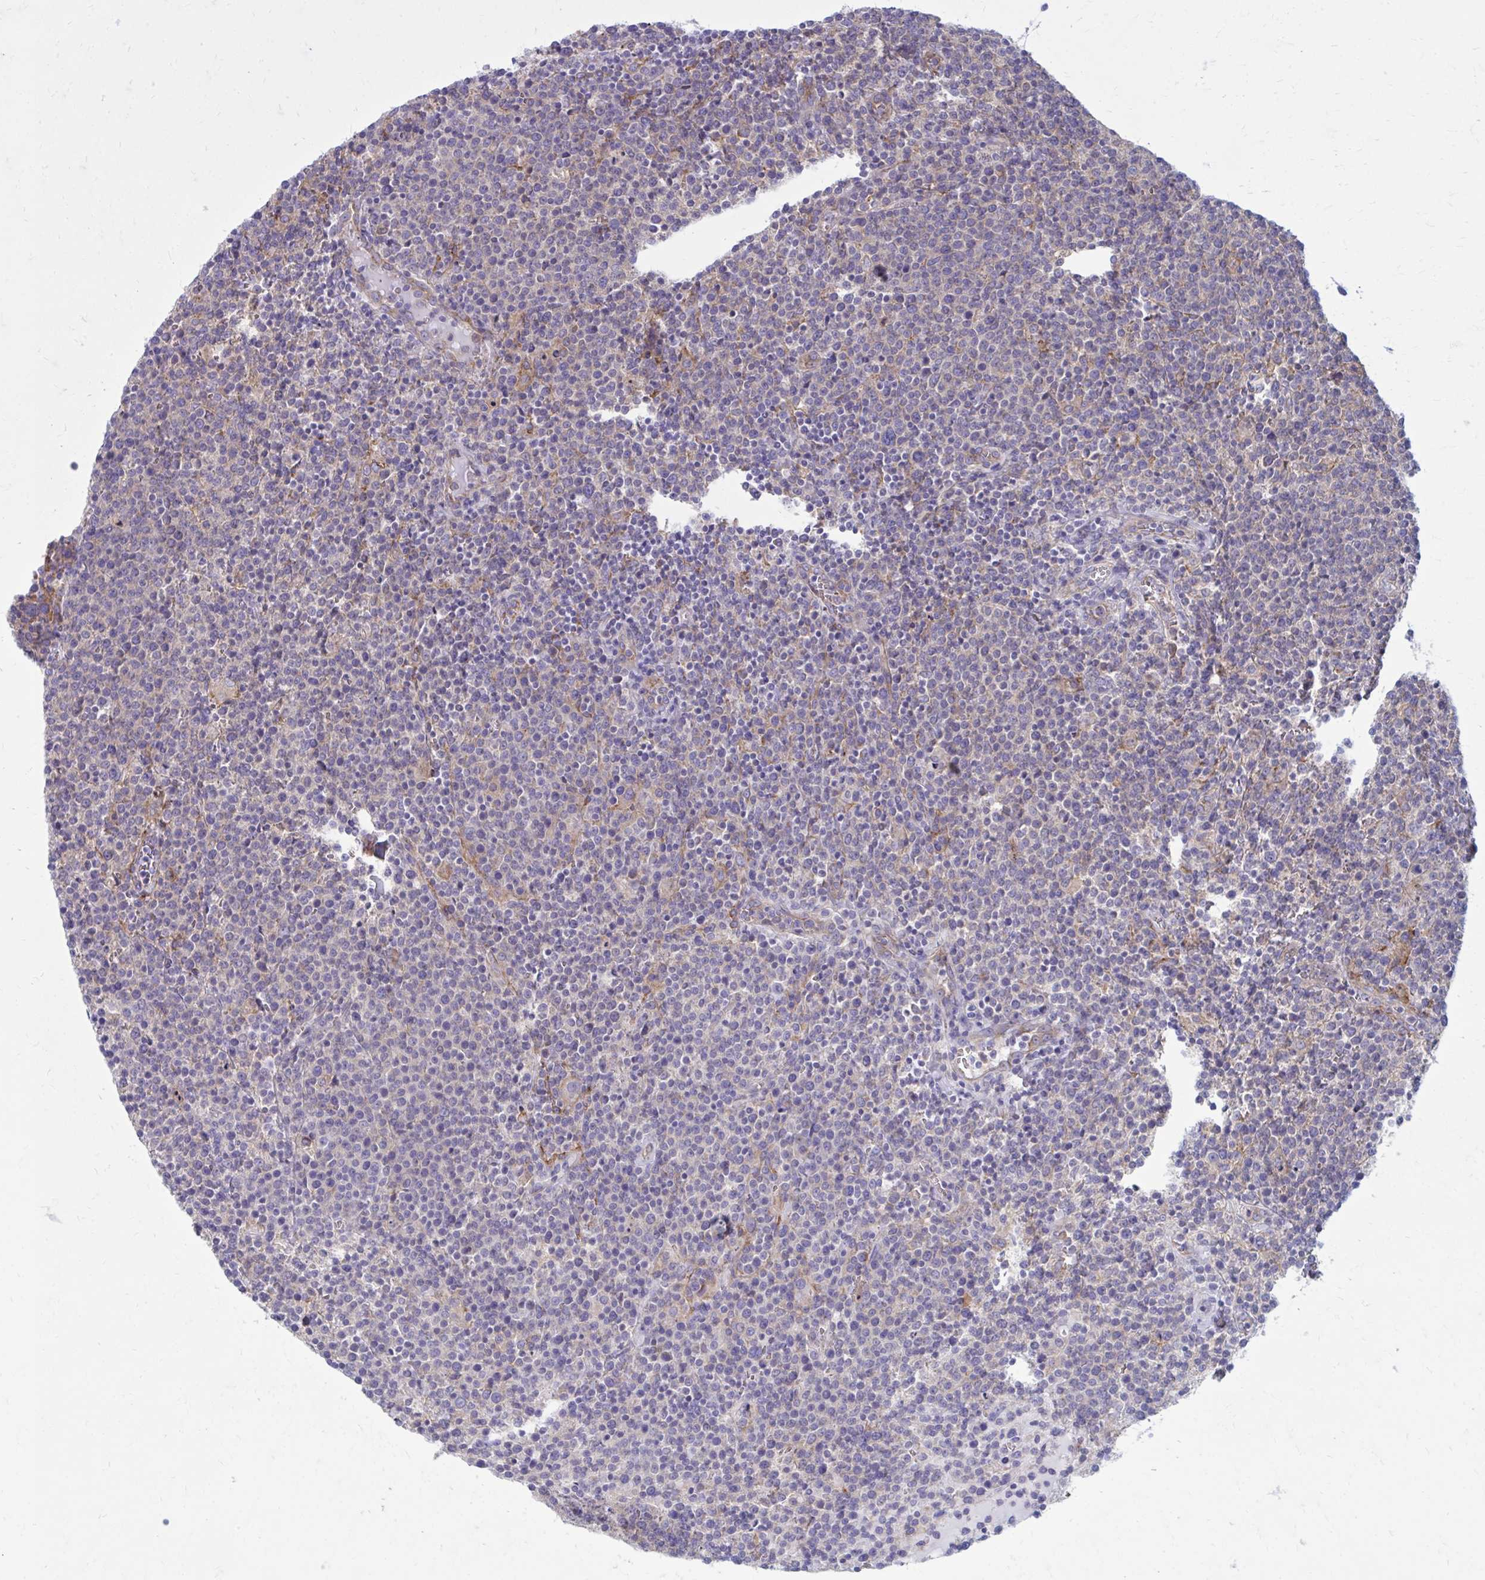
{"staining": {"intensity": "negative", "quantity": "none", "location": "none"}, "tissue": "lymphoma", "cell_type": "Tumor cells", "image_type": "cancer", "snomed": [{"axis": "morphology", "description": "Malignant lymphoma, non-Hodgkin's type, High grade"}, {"axis": "topography", "description": "Lymph node"}], "caption": "Tumor cells are negative for protein expression in human malignant lymphoma, non-Hodgkin's type (high-grade).", "gene": "CLTA", "patient": {"sex": "male", "age": 61}}